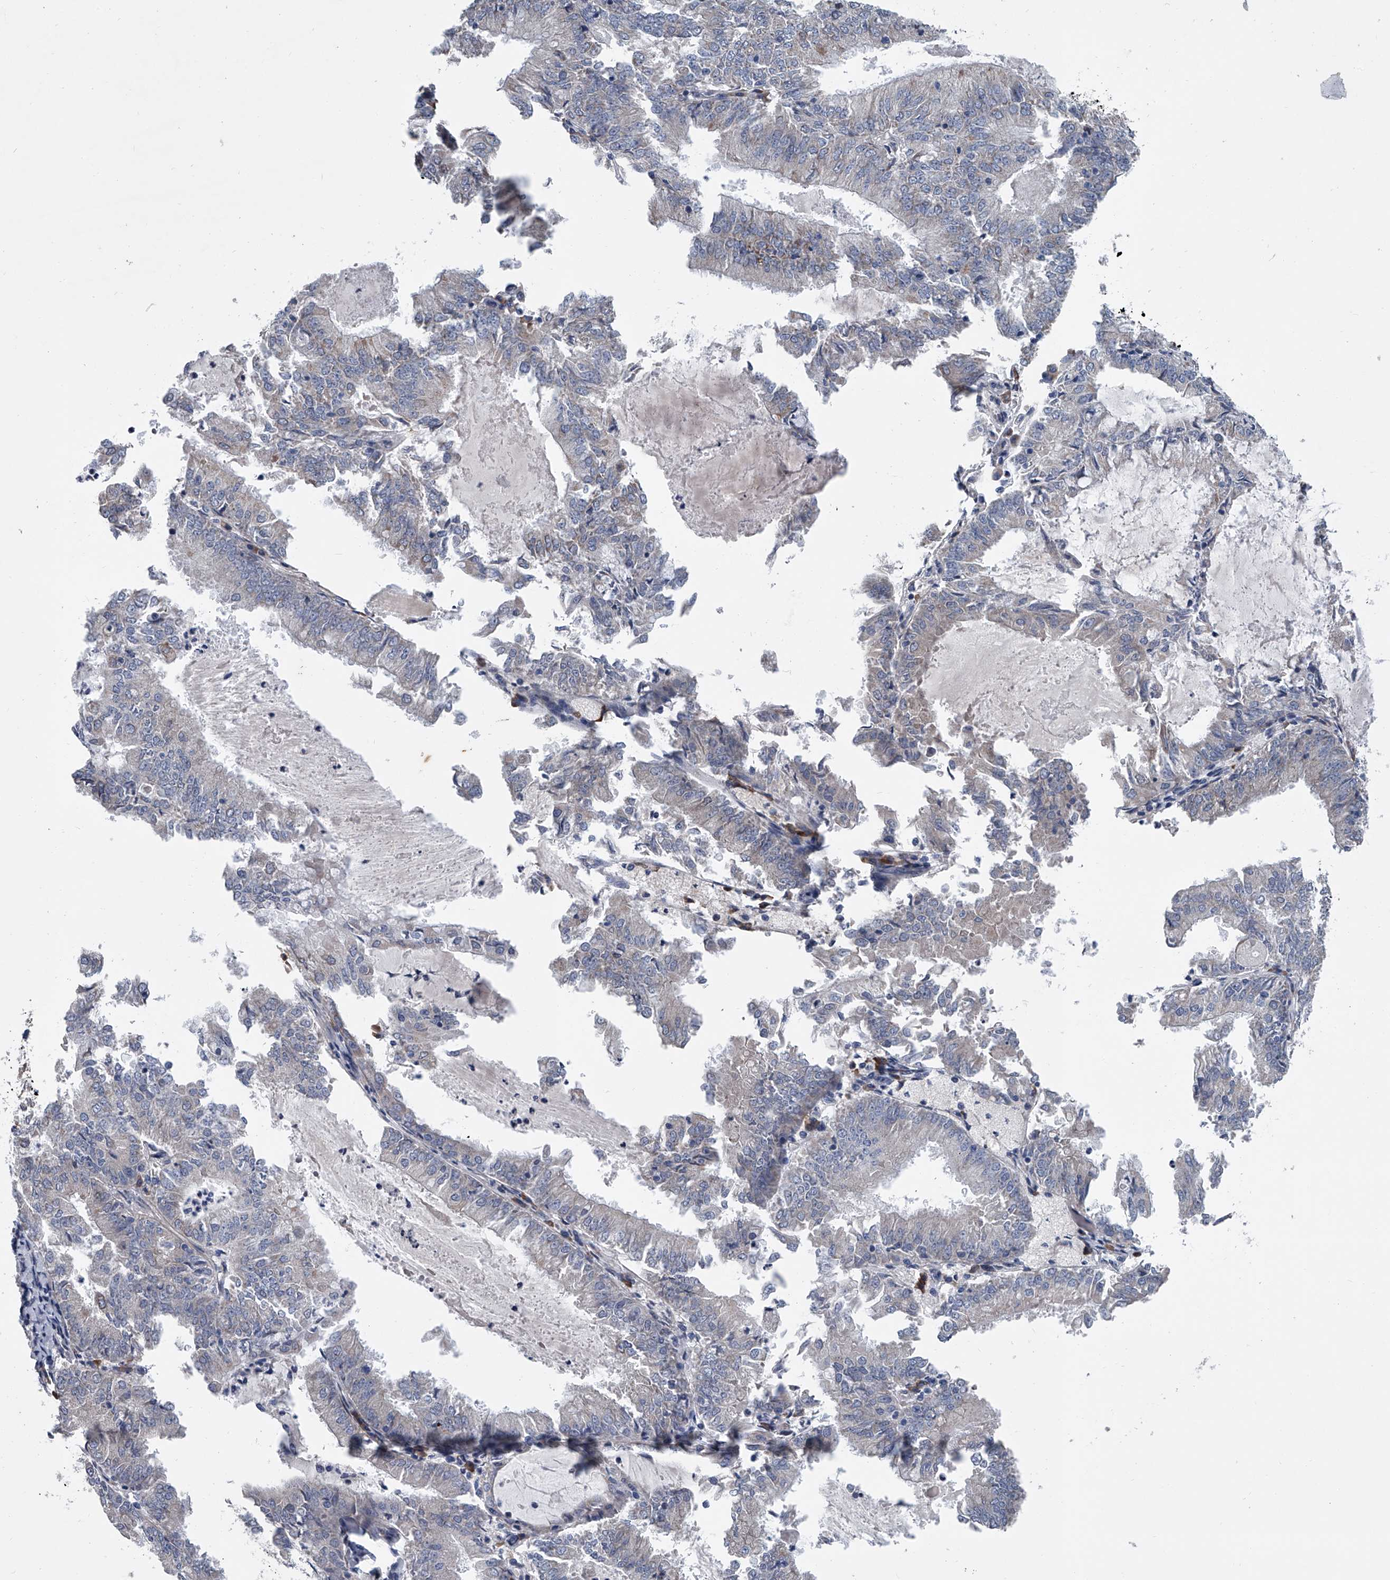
{"staining": {"intensity": "negative", "quantity": "none", "location": "none"}, "tissue": "endometrial cancer", "cell_type": "Tumor cells", "image_type": "cancer", "snomed": [{"axis": "morphology", "description": "Adenocarcinoma, NOS"}, {"axis": "topography", "description": "Endometrium"}], "caption": "Immunohistochemistry (IHC) of endometrial cancer (adenocarcinoma) demonstrates no expression in tumor cells.", "gene": "ABCG1", "patient": {"sex": "female", "age": 57}}